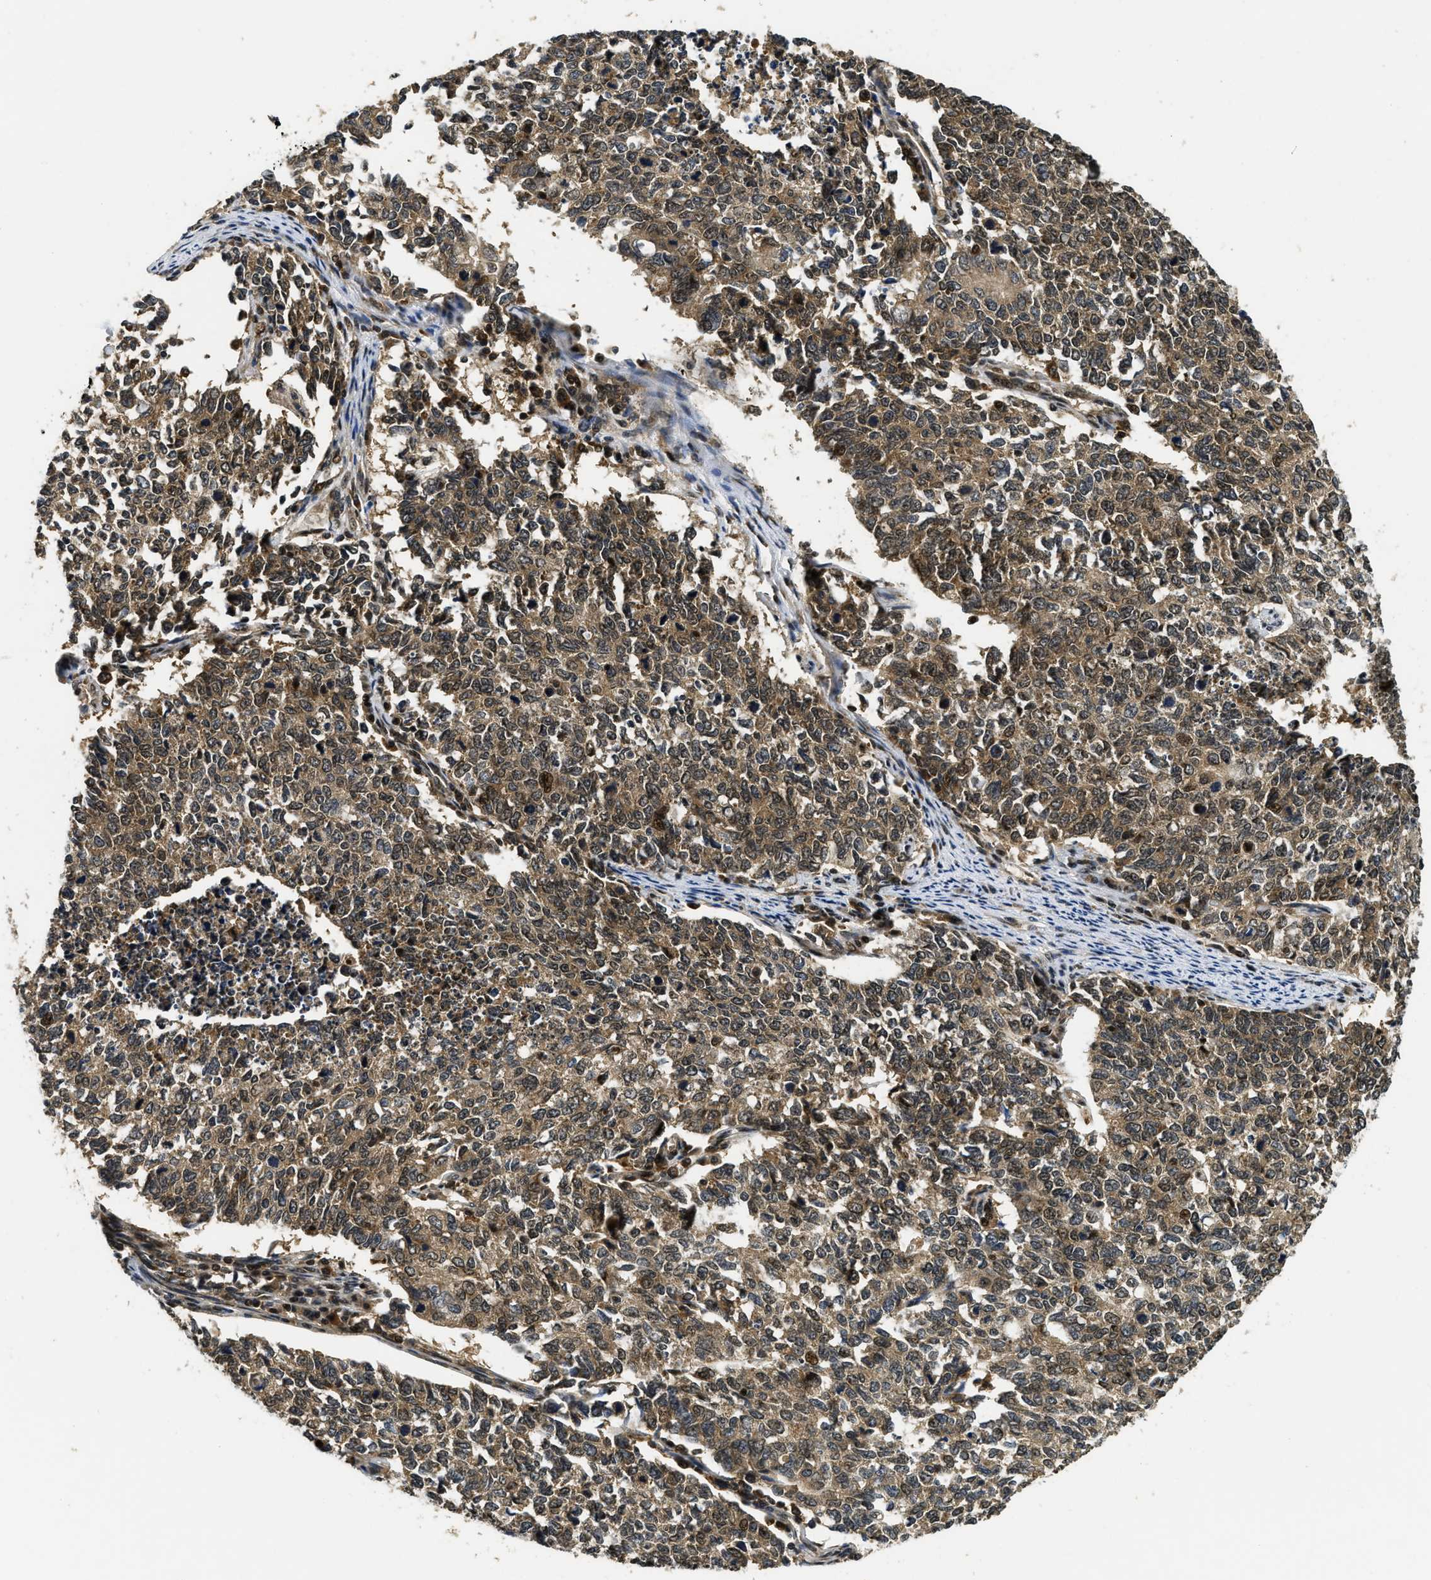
{"staining": {"intensity": "moderate", "quantity": ">75%", "location": "cytoplasmic/membranous,nuclear"}, "tissue": "cervical cancer", "cell_type": "Tumor cells", "image_type": "cancer", "snomed": [{"axis": "morphology", "description": "Squamous cell carcinoma, NOS"}, {"axis": "topography", "description": "Cervix"}], "caption": "Protein expression by IHC shows moderate cytoplasmic/membranous and nuclear expression in about >75% of tumor cells in cervical cancer. (brown staining indicates protein expression, while blue staining denotes nuclei).", "gene": "ADSL", "patient": {"sex": "female", "age": 63}}